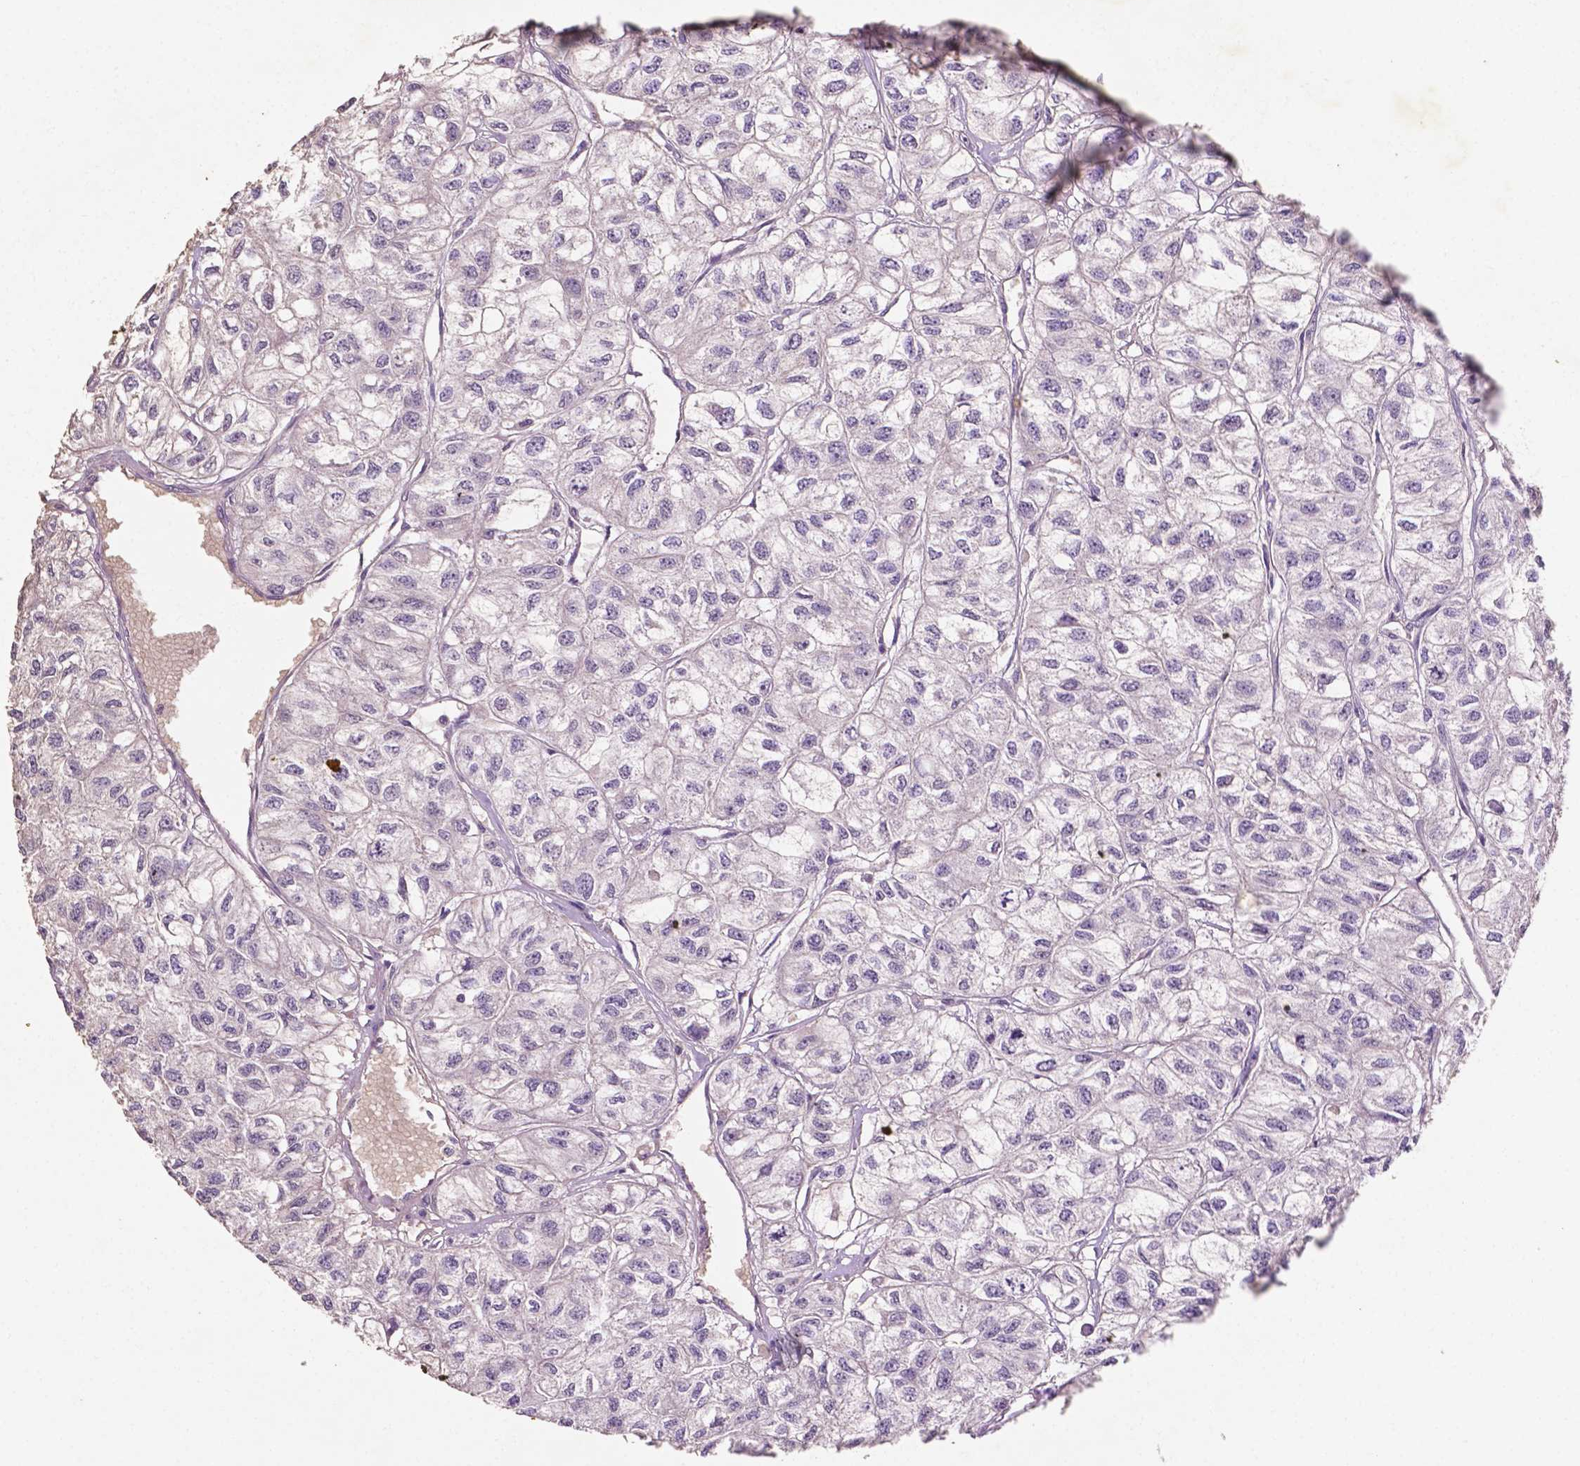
{"staining": {"intensity": "negative", "quantity": "none", "location": "none"}, "tissue": "renal cancer", "cell_type": "Tumor cells", "image_type": "cancer", "snomed": [{"axis": "morphology", "description": "Adenocarcinoma, NOS"}, {"axis": "topography", "description": "Kidney"}], "caption": "An IHC image of renal cancer is shown. There is no staining in tumor cells of renal cancer.", "gene": "MROH6", "patient": {"sex": "male", "age": 56}}